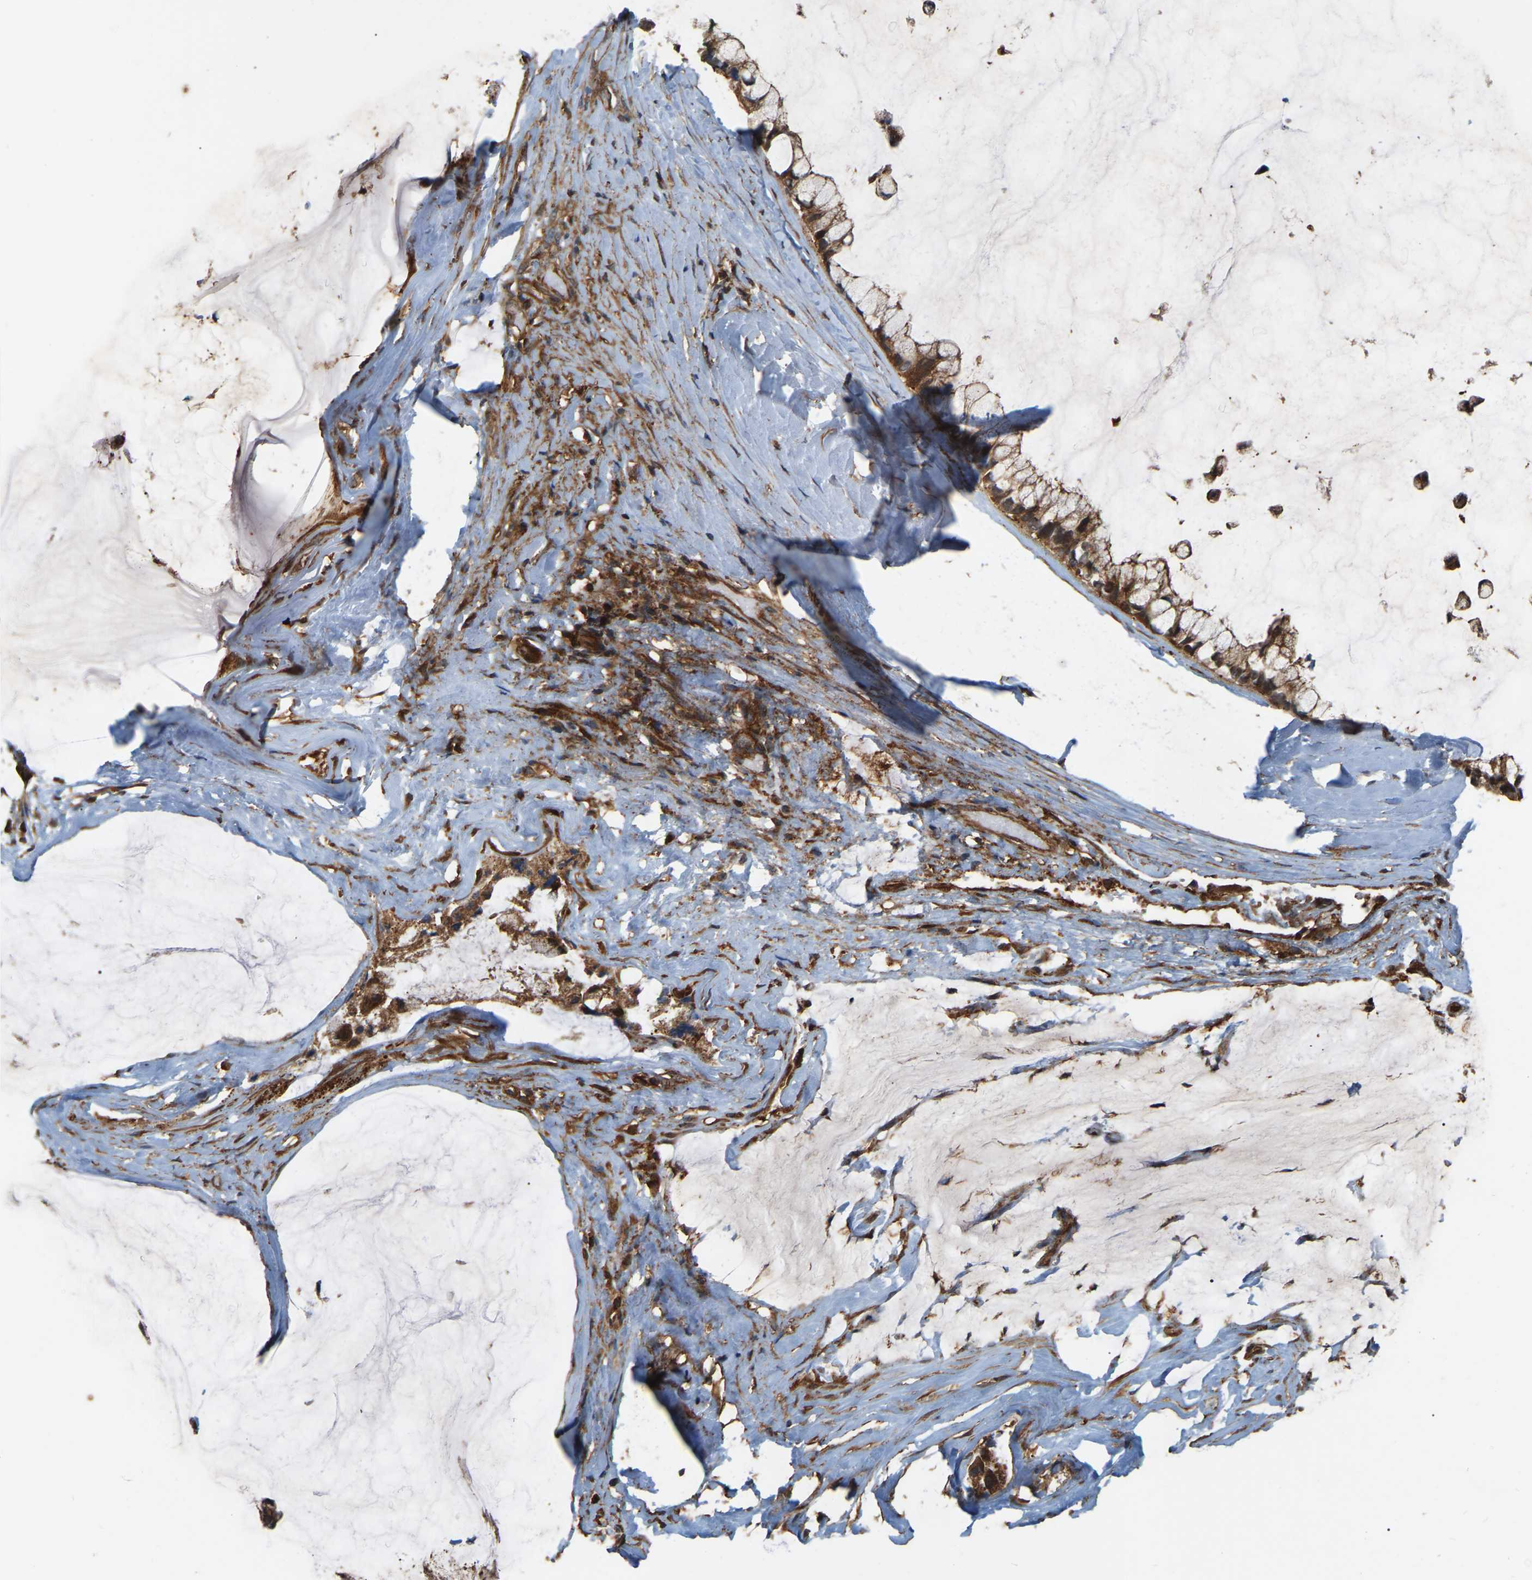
{"staining": {"intensity": "moderate", "quantity": ">75%", "location": "cytoplasmic/membranous"}, "tissue": "ovarian cancer", "cell_type": "Tumor cells", "image_type": "cancer", "snomed": [{"axis": "morphology", "description": "Cystadenocarcinoma, mucinous, NOS"}, {"axis": "topography", "description": "Ovary"}], "caption": "This is a micrograph of IHC staining of ovarian cancer, which shows moderate expression in the cytoplasmic/membranous of tumor cells.", "gene": "SAMD9L", "patient": {"sex": "female", "age": 39}}